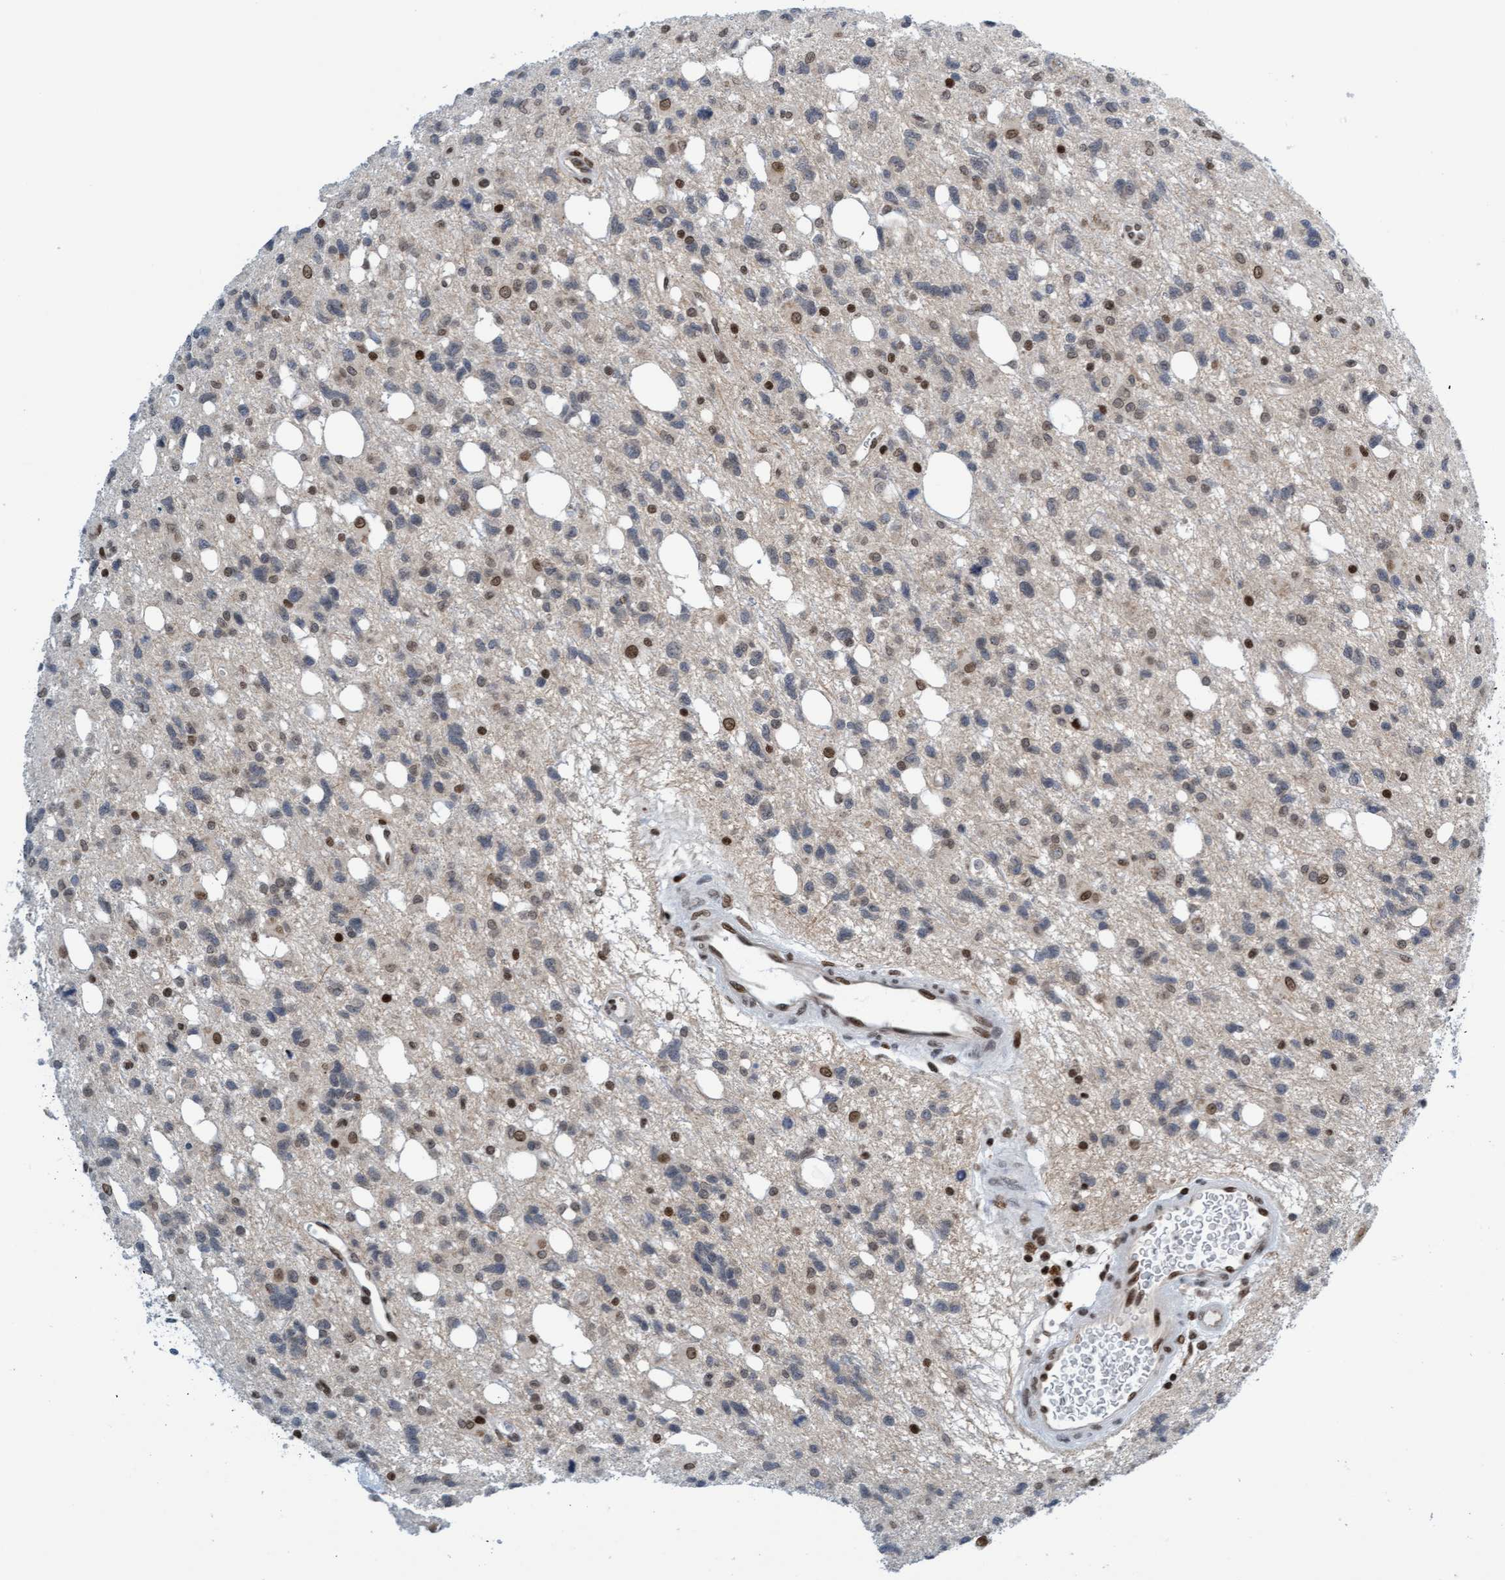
{"staining": {"intensity": "moderate", "quantity": "<25%", "location": "nuclear"}, "tissue": "glioma", "cell_type": "Tumor cells", "image_type": "cancer", "snomed": [{"axis": "morphology", "description": "Glioma, malignant, High grade"}, {"axis": "topography", "description": "Brain"}], "caption": "Protein expression by immunohistochemistry shows moderate nuclear staining in approximately <25% of tumor cells in malignant high-grade glioma.", "gene": "GLRX2", "patient": {"sex": "female", "age": 62}}